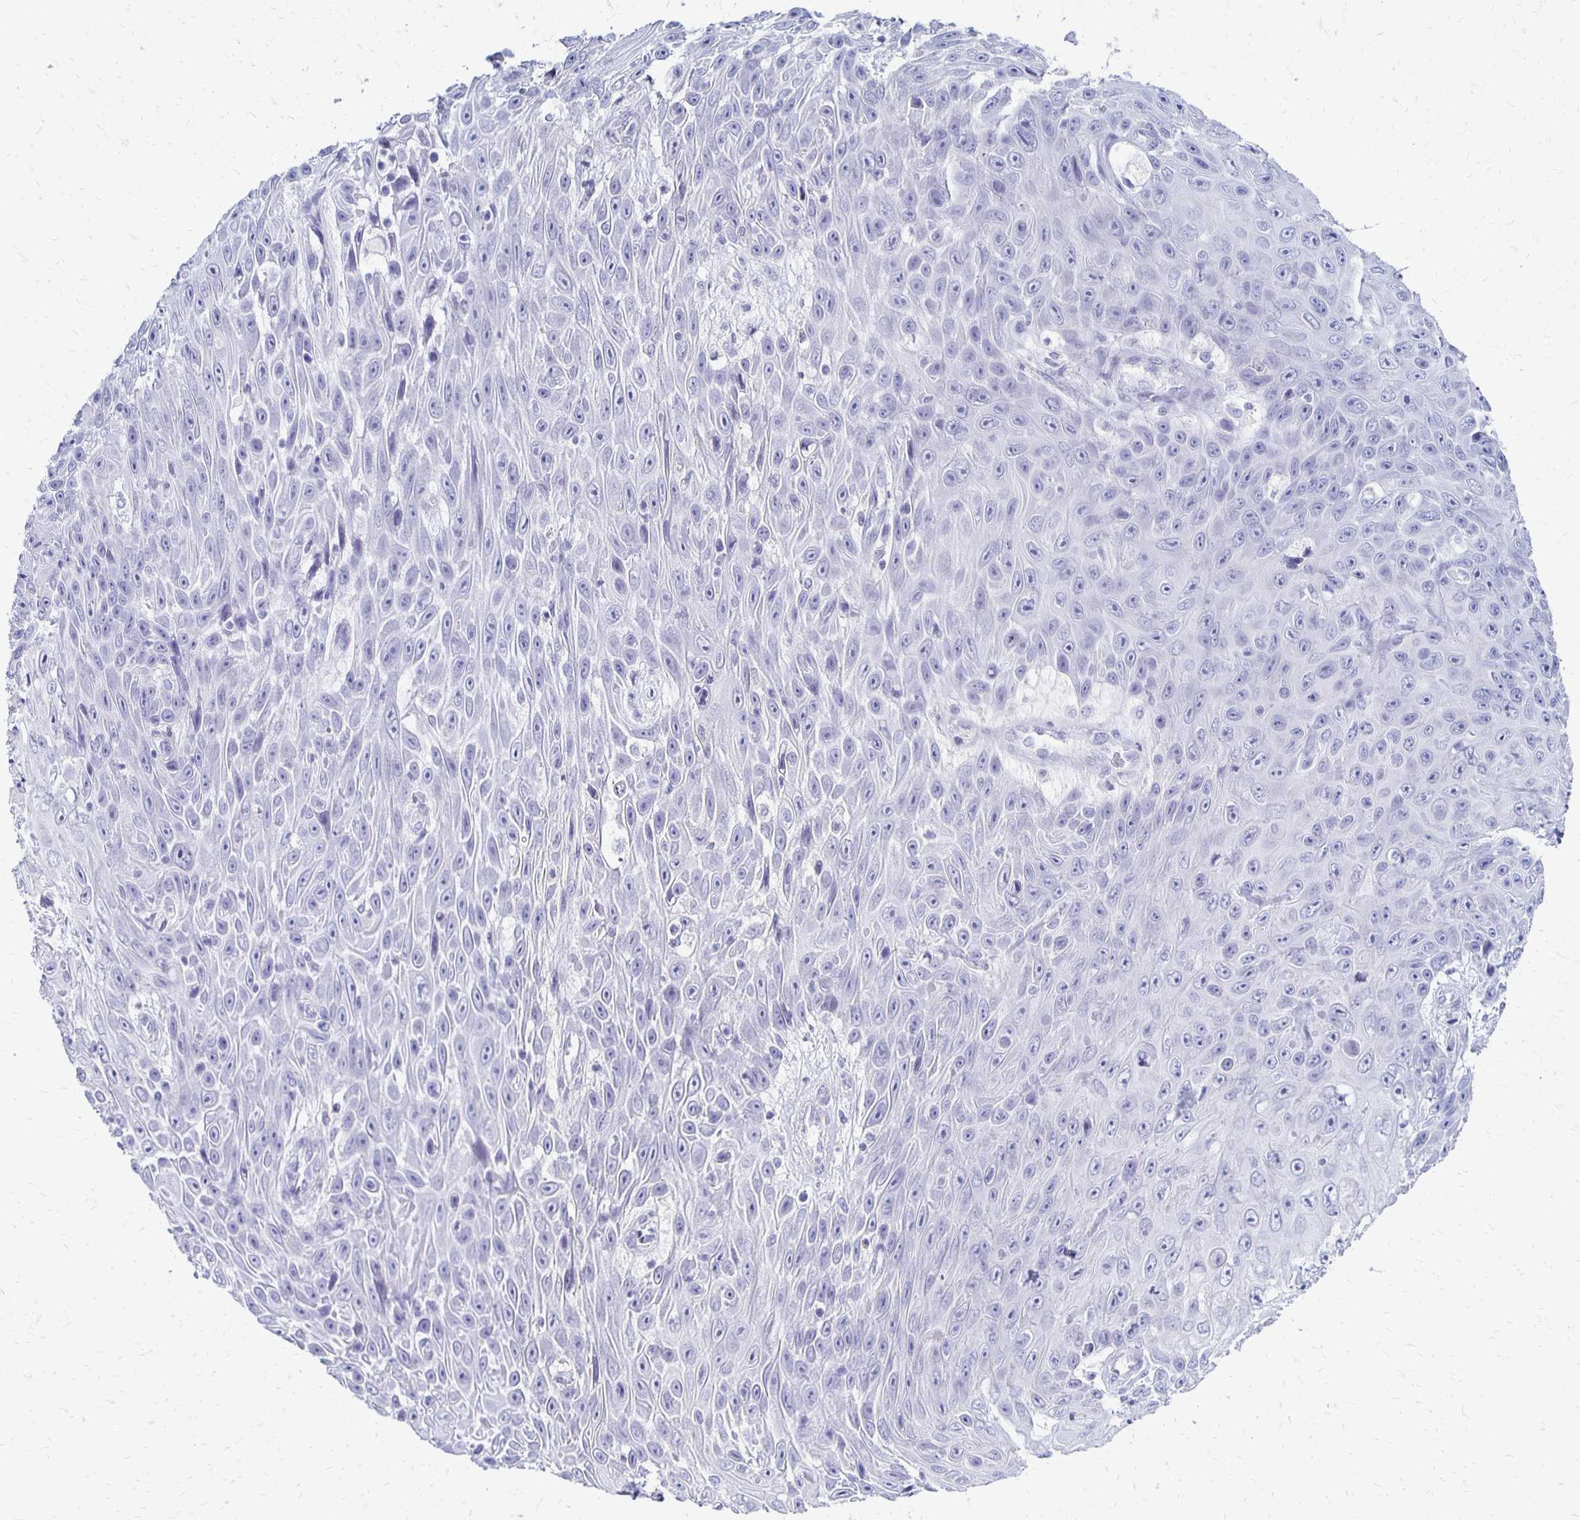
{"staining": {"intensity": "negative", "quantity": "none", "location": "none"}, "tissue": "skin cancer", "cell_type": "Tumor cells", "image_type": "cancer", "snomed": [{"axis": "morphology", "description": "Squamous cell carcinoma, NOS"}, {"axis": "topography", "description": "Skin"}], "caption": "DAB (3,3'-diaminobenzidine) immunohistochemical staining of human skin squamous cell carcinoma demonstrates no significant positivity in tumor cells.", "gene": "RYR1", "patient": {"sex": "male", "age": 82}}